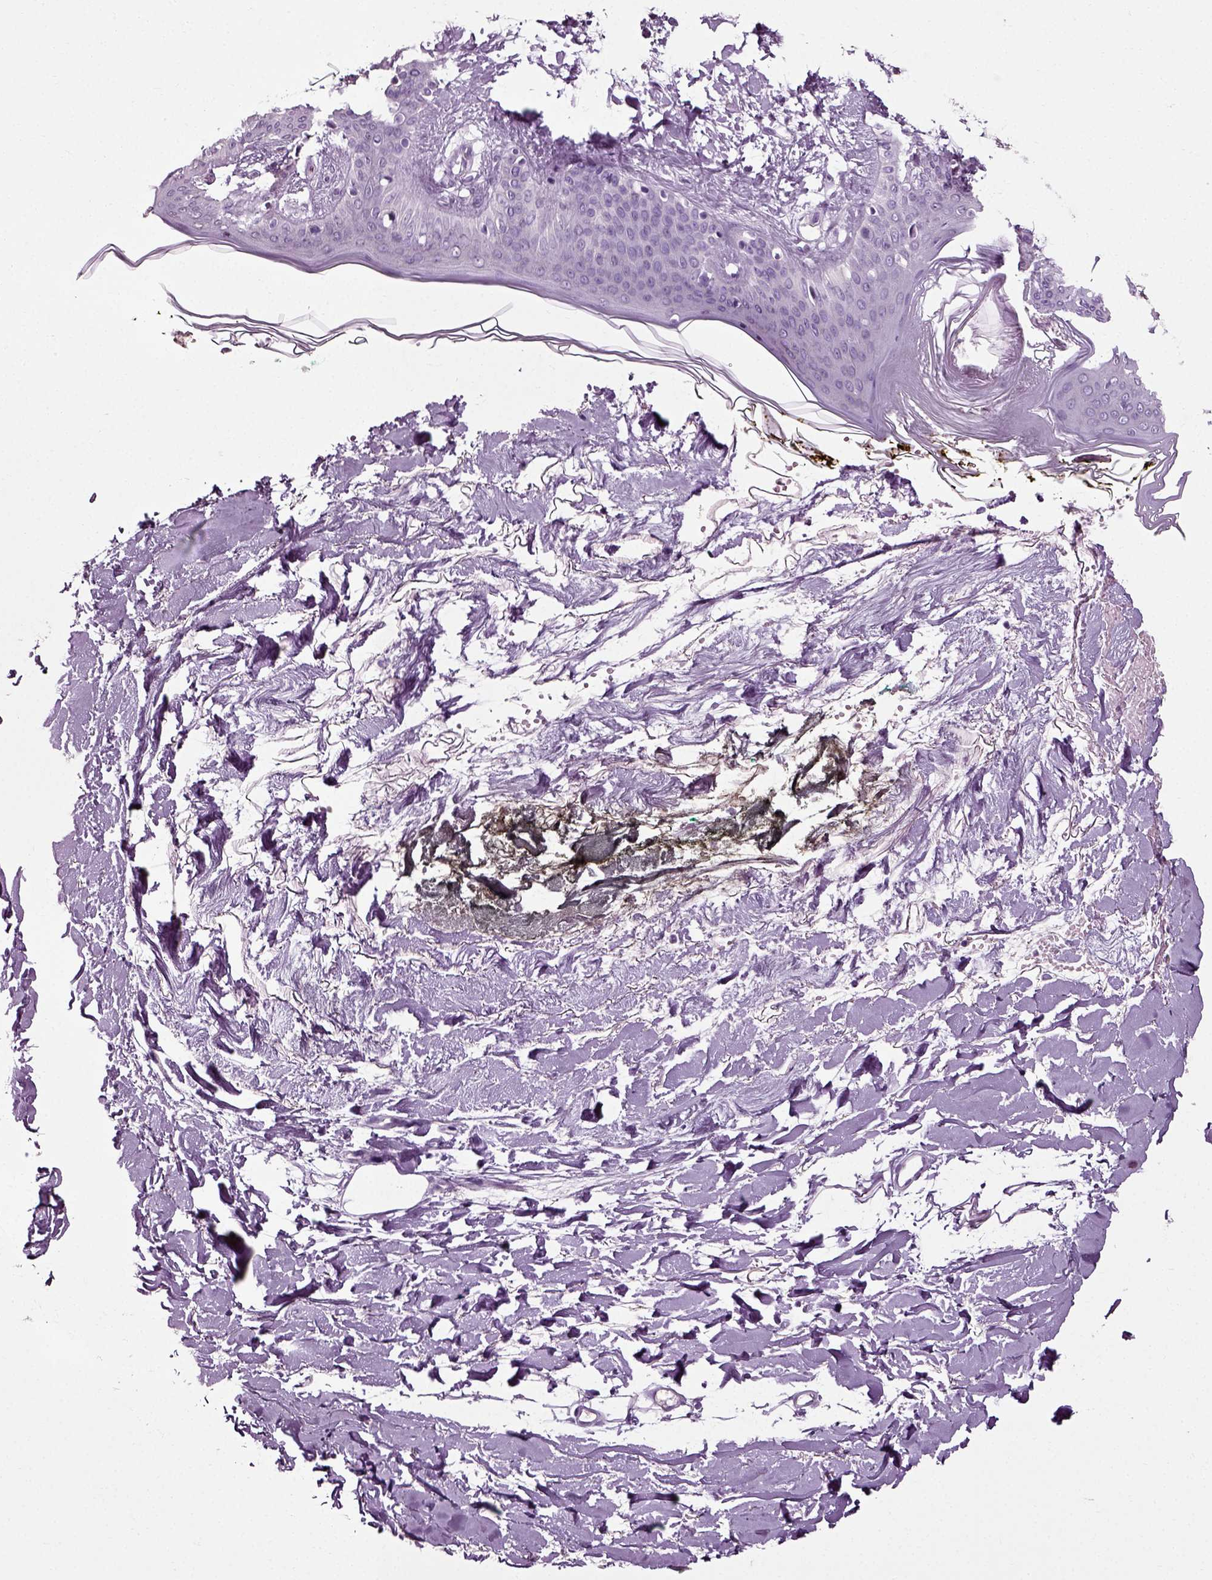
{"staining": {"intensity": "negative", "quantity": "none", "location": "none"}, "tissue": "skin", "cell_type": "Fibroblasts", "image_type": "normal", "snomed": [{"axis": "morphology", "description": "Normal tissue, NOS"}, {"axis": "topography", "description": "Skin"}], "caption": "The photomicrograph shows no significant staining in fibroblasts of skin. (Immunohistochemistry, brightfield microscopy, high magnification).", "gene": "SLC26A8", "patient": {"sex": "female", "age": 34}}